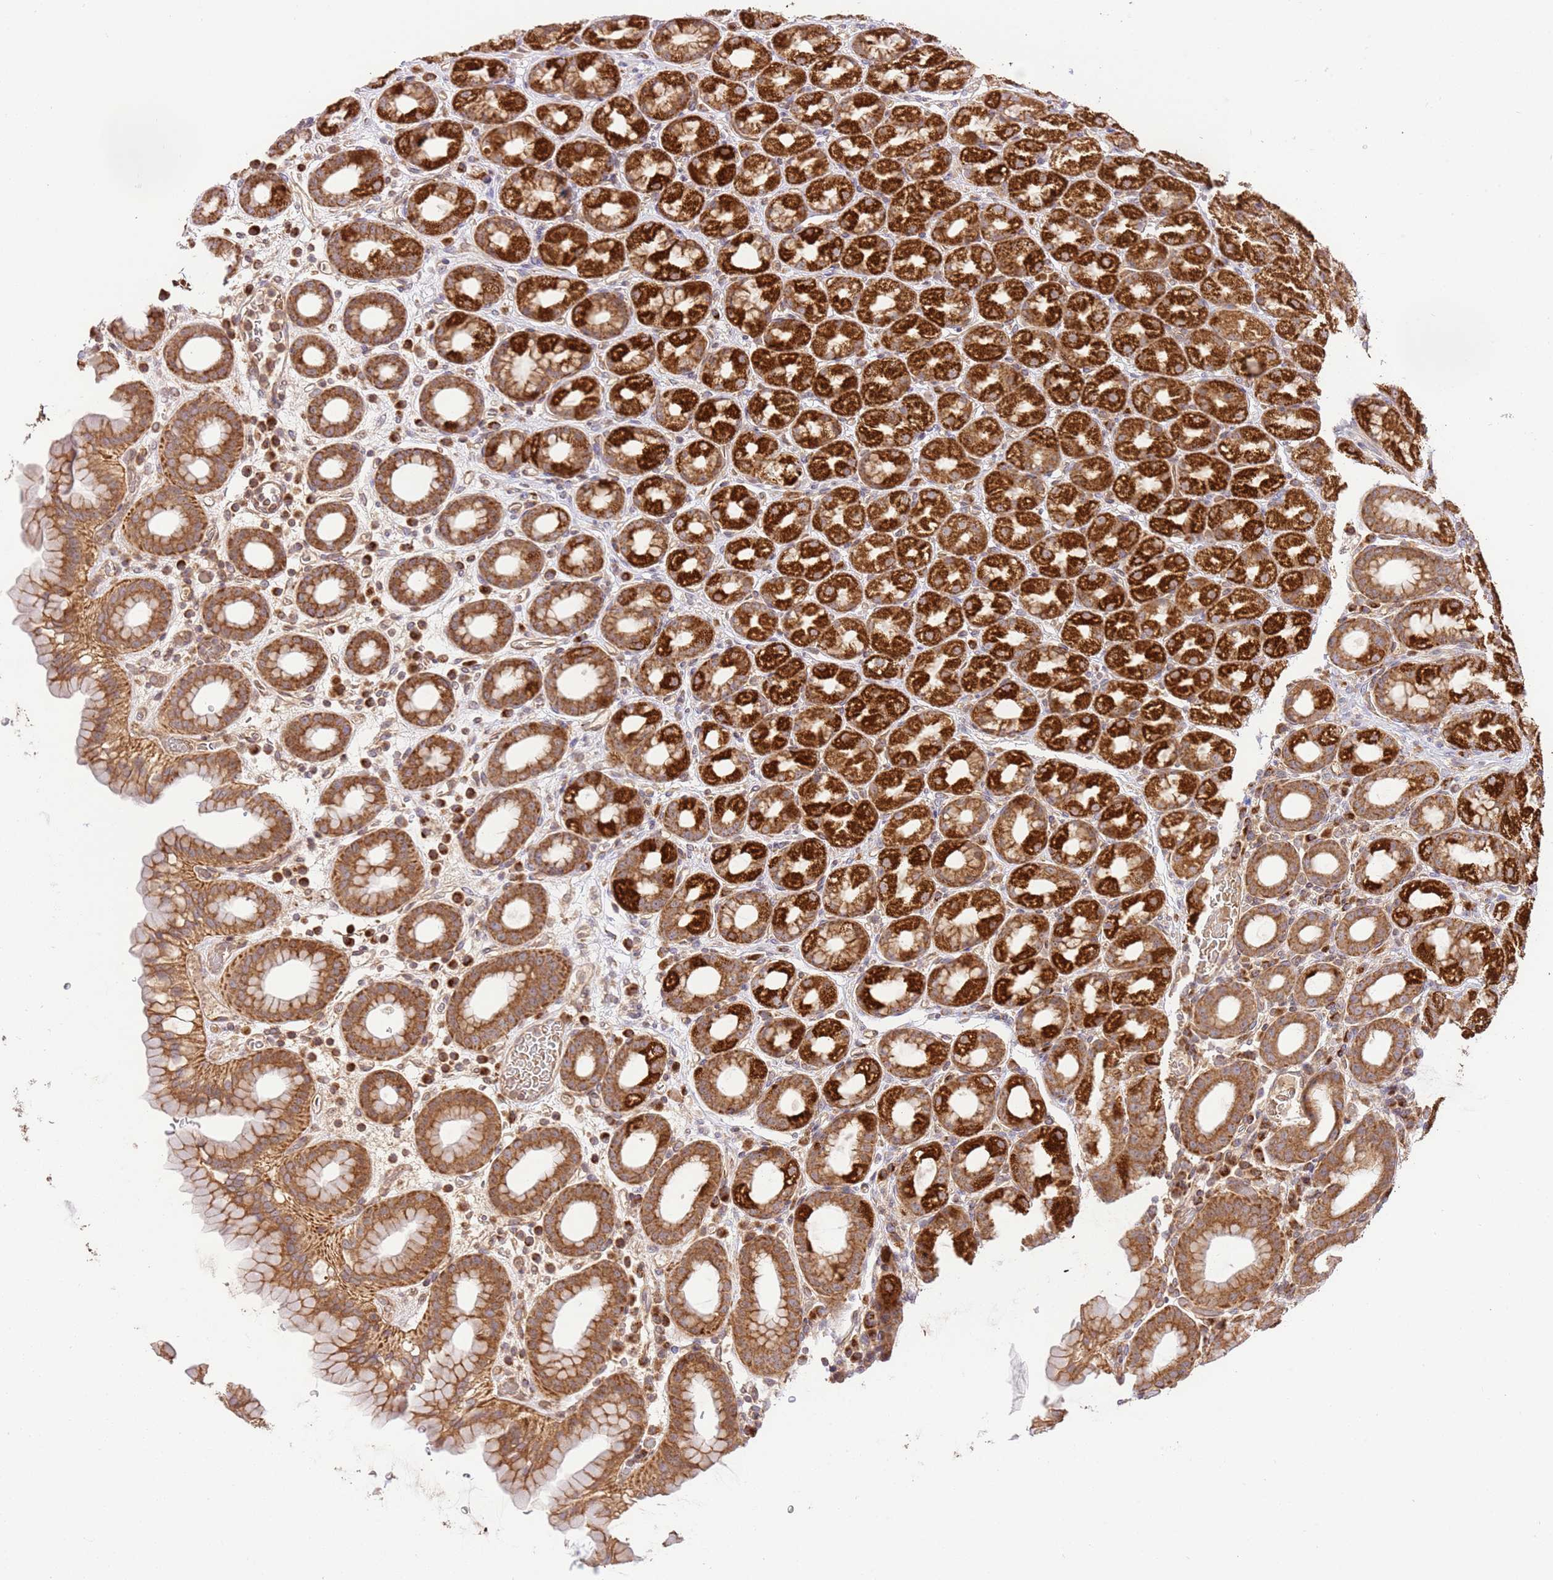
{"staining": {"intensity": "strong", "quantity": ">75%", "location": "cytoplasmic/membranous"}, "tissue": "stomach", "cell_type": "Glandular cells", "image_type": "normal", "snomed": [{"axis": "morphology", "description": "Normal tissue, NOS"}, {"axis": "topography", "description": "Stomach, upper"}], "caption": "High-magnification brightfield microscopy of benign stomach stained with DAB (3,3'-diaminobenzidine) (brown) and counterstained with hematoxylin (blue). glandular cells exhibit strong cytoplasmic/membranous expression is appreciated in approximately>75% of cells.", "gene": "SPATA2L", "patient": {"sex": "male", "age": 68}}